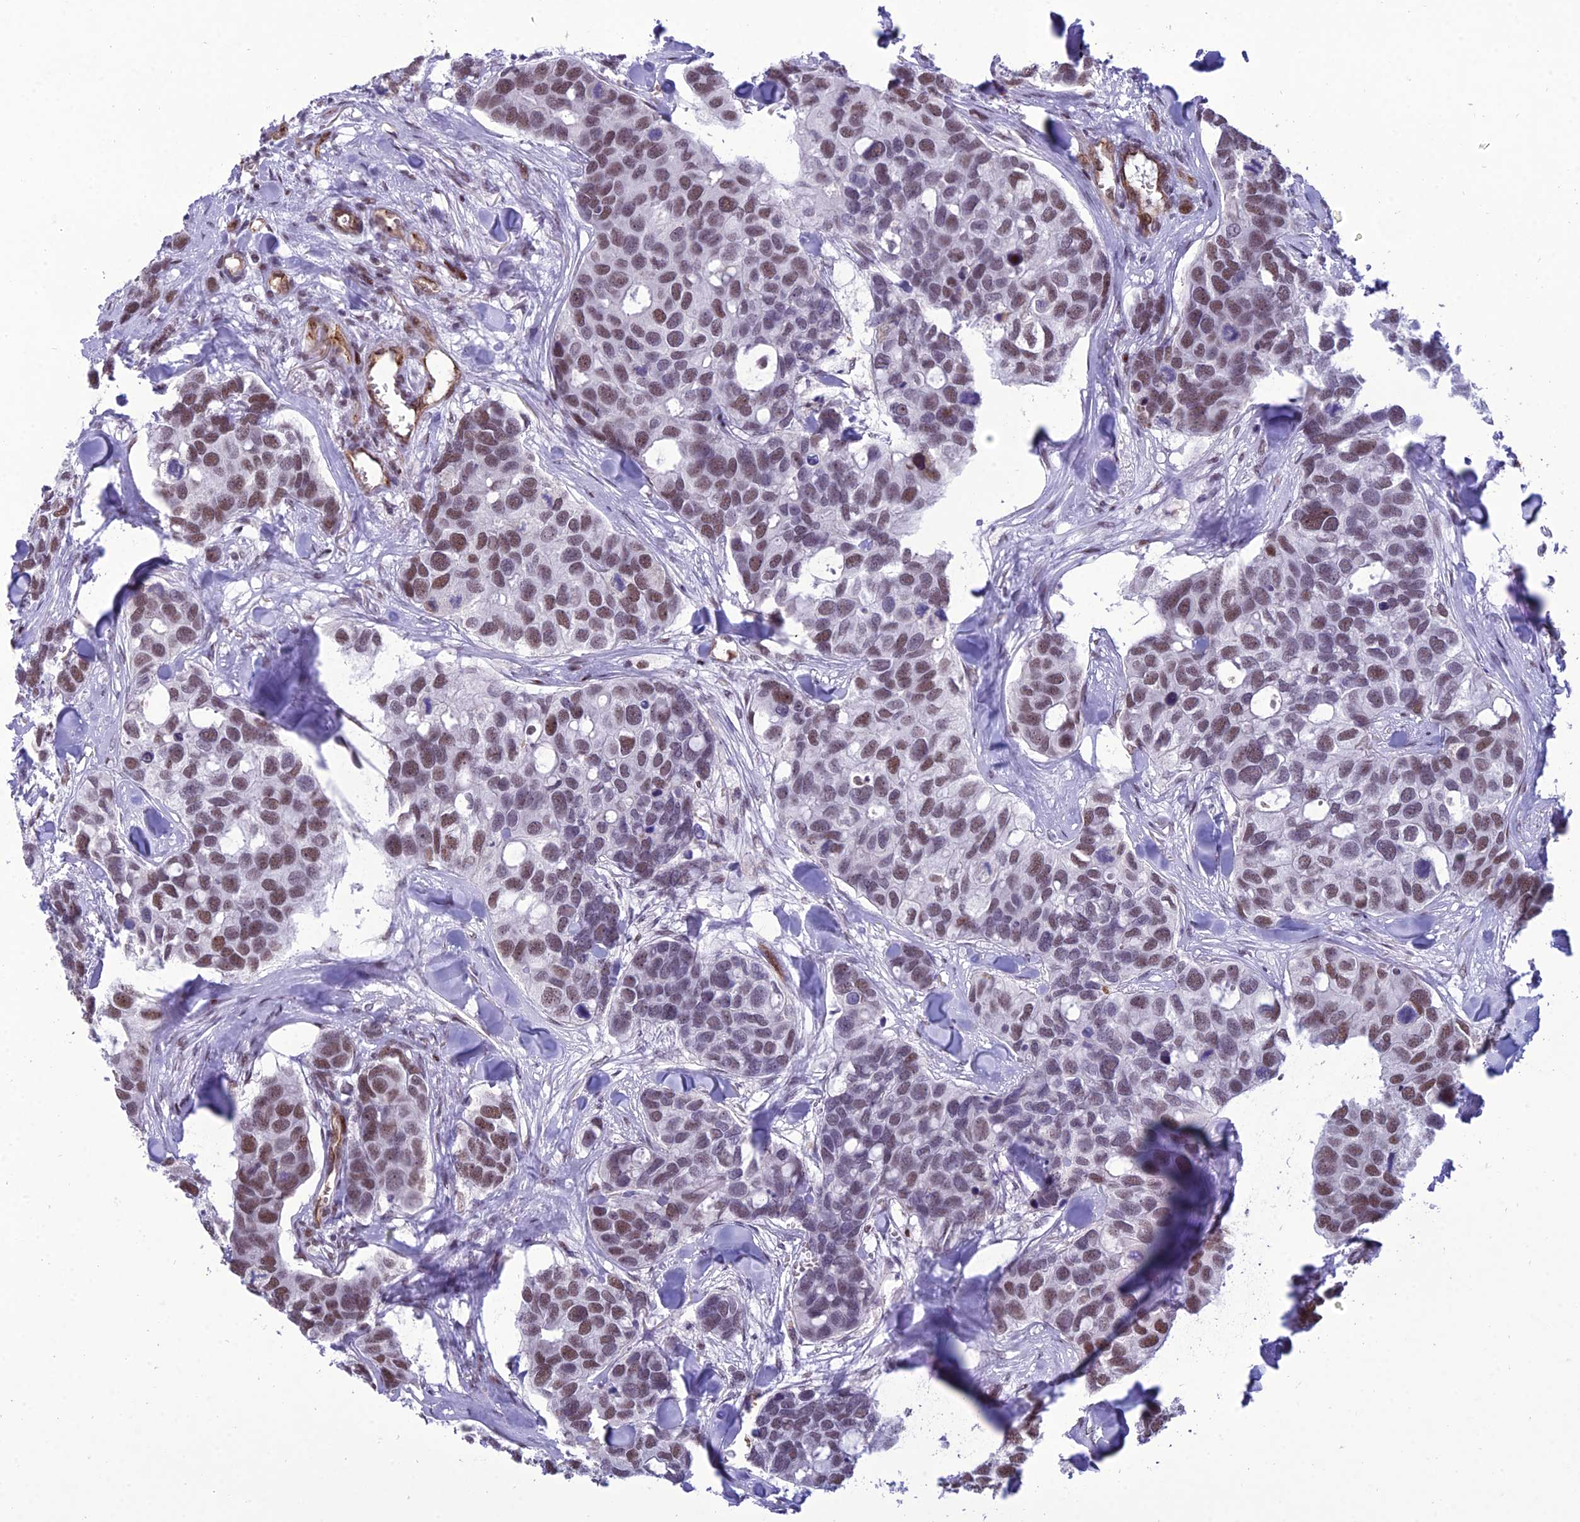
{"staining": {"intensity": "moderate", "quantity": ">75%", "location": "nuclear"}, "tissue": "breast cancer", "cell_type": "Tumor cells", "image_type": "cancer", "snomed": [{"axis": "morphology", "description": "Duct carcinoma"}, {"axis": "topography", "description": "Breast"}], "caption": "Moderate nuclear positivity is appreciated in about >75% of tumor cells in invasive ductal carcinoma (breast). The protein of interest is shown in brown color, while the nuclei are stained blue.", "gene": "RANBP3", "patient": {"sex": "female", "age": 83}}